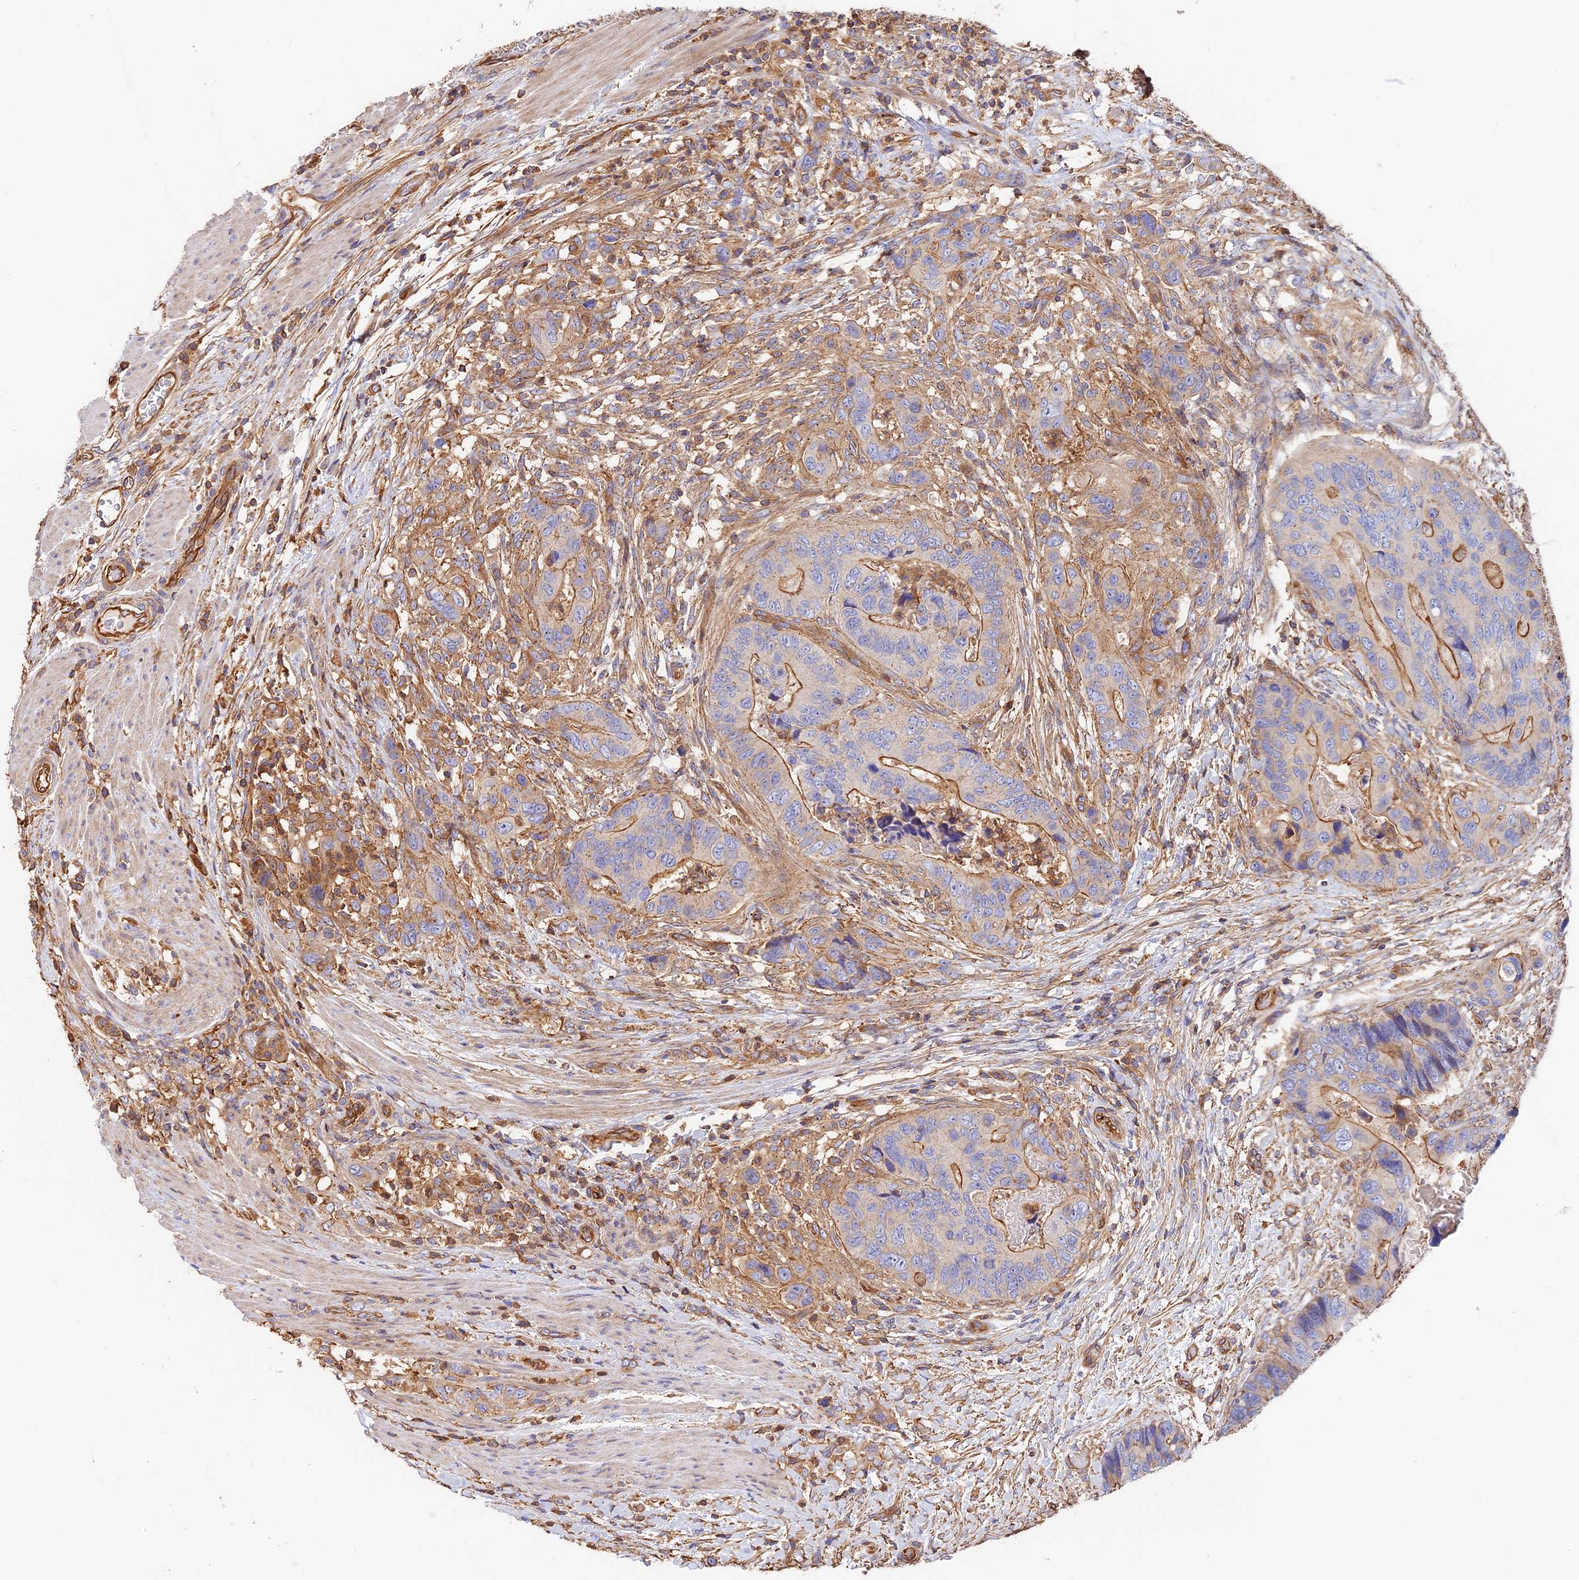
{"staining": {"intensity": "moderate", "quantity": "<25%", "location": "cytoplasmic/membranous"}, "tissue": "colorectal cancer", "cell_type": "Tumor cells", "image_type": "cancer", "snomed": [{"axis": "morphology", "description": "Adenocarcinoma, NOS"}, {"axis": "topography", "description": "Colon"}], "caption": "A brown stain shows moderate cytoplasmic/membranous staining of a protein in colorectal cancer (adenocarcinoma) tumor cells.", "gene": "VPS18", "patient": {"sex": "male", "age": 84}}